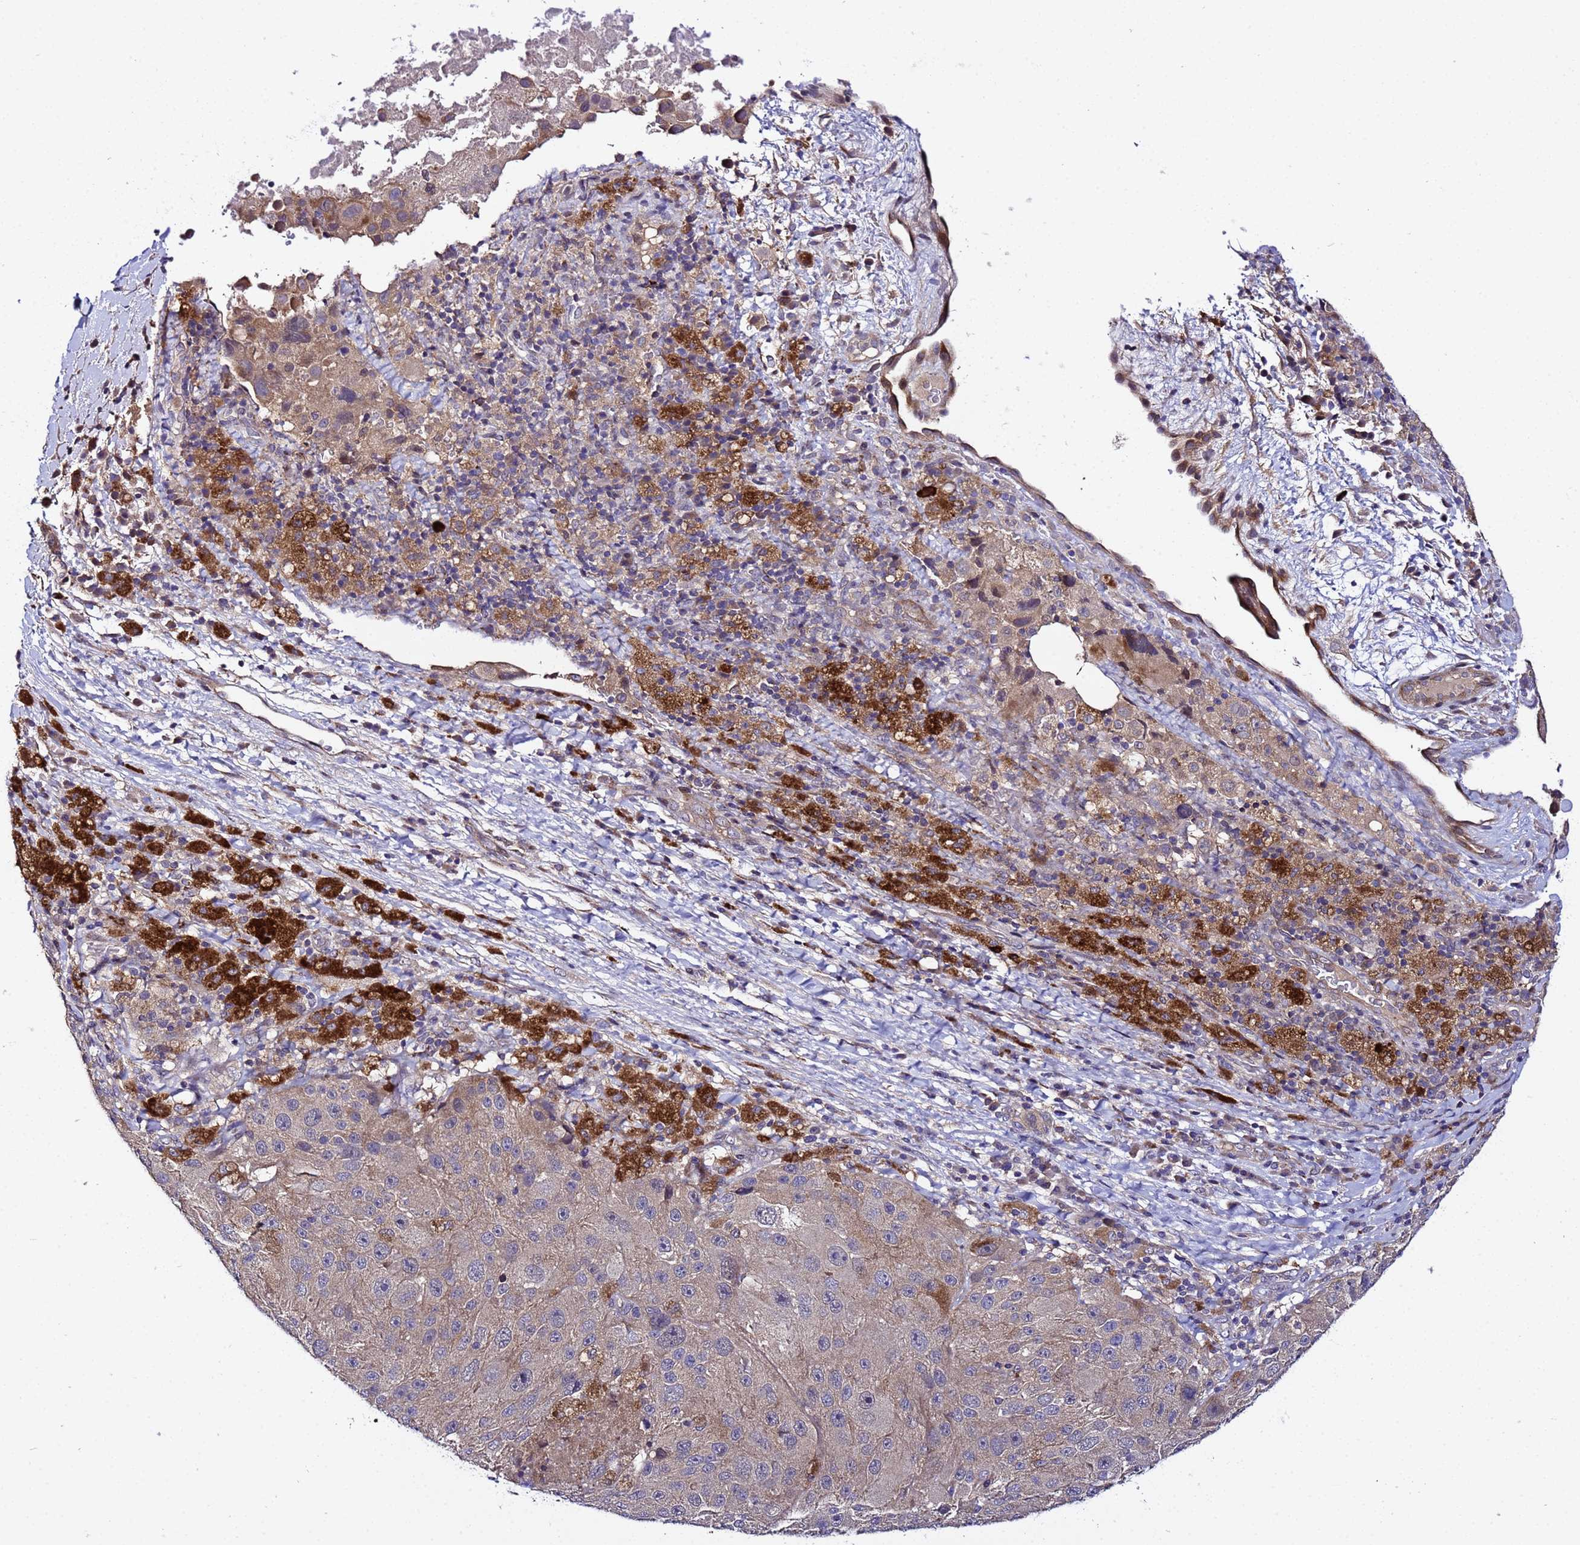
{"staining": {"intensity": "weak", "quantity": "25%-75%", "location": "cytoplasmic/membranous"}, "tissue": "melanoma", "cell_type": "Tumor cells", "image_type": "cancer", "snomed": [{"axis": "morphology", "description": "Malignant melanoma, Metastatic site"}, {"axis": "topography", "description": "Lymph node"}], "caption": "IHC photomicrograph of neoplastic tissue: human melanoma stained using immunohistochemistry (IHC) demonstrates low levels of weak protein expression localized specifically in the cytoplasmic/membranous of tumor cells, appearing as a cytoplasmic/membranous brown color.", "gene": "PLXDC2", "patient": {"sex": "male", "age": 62}}